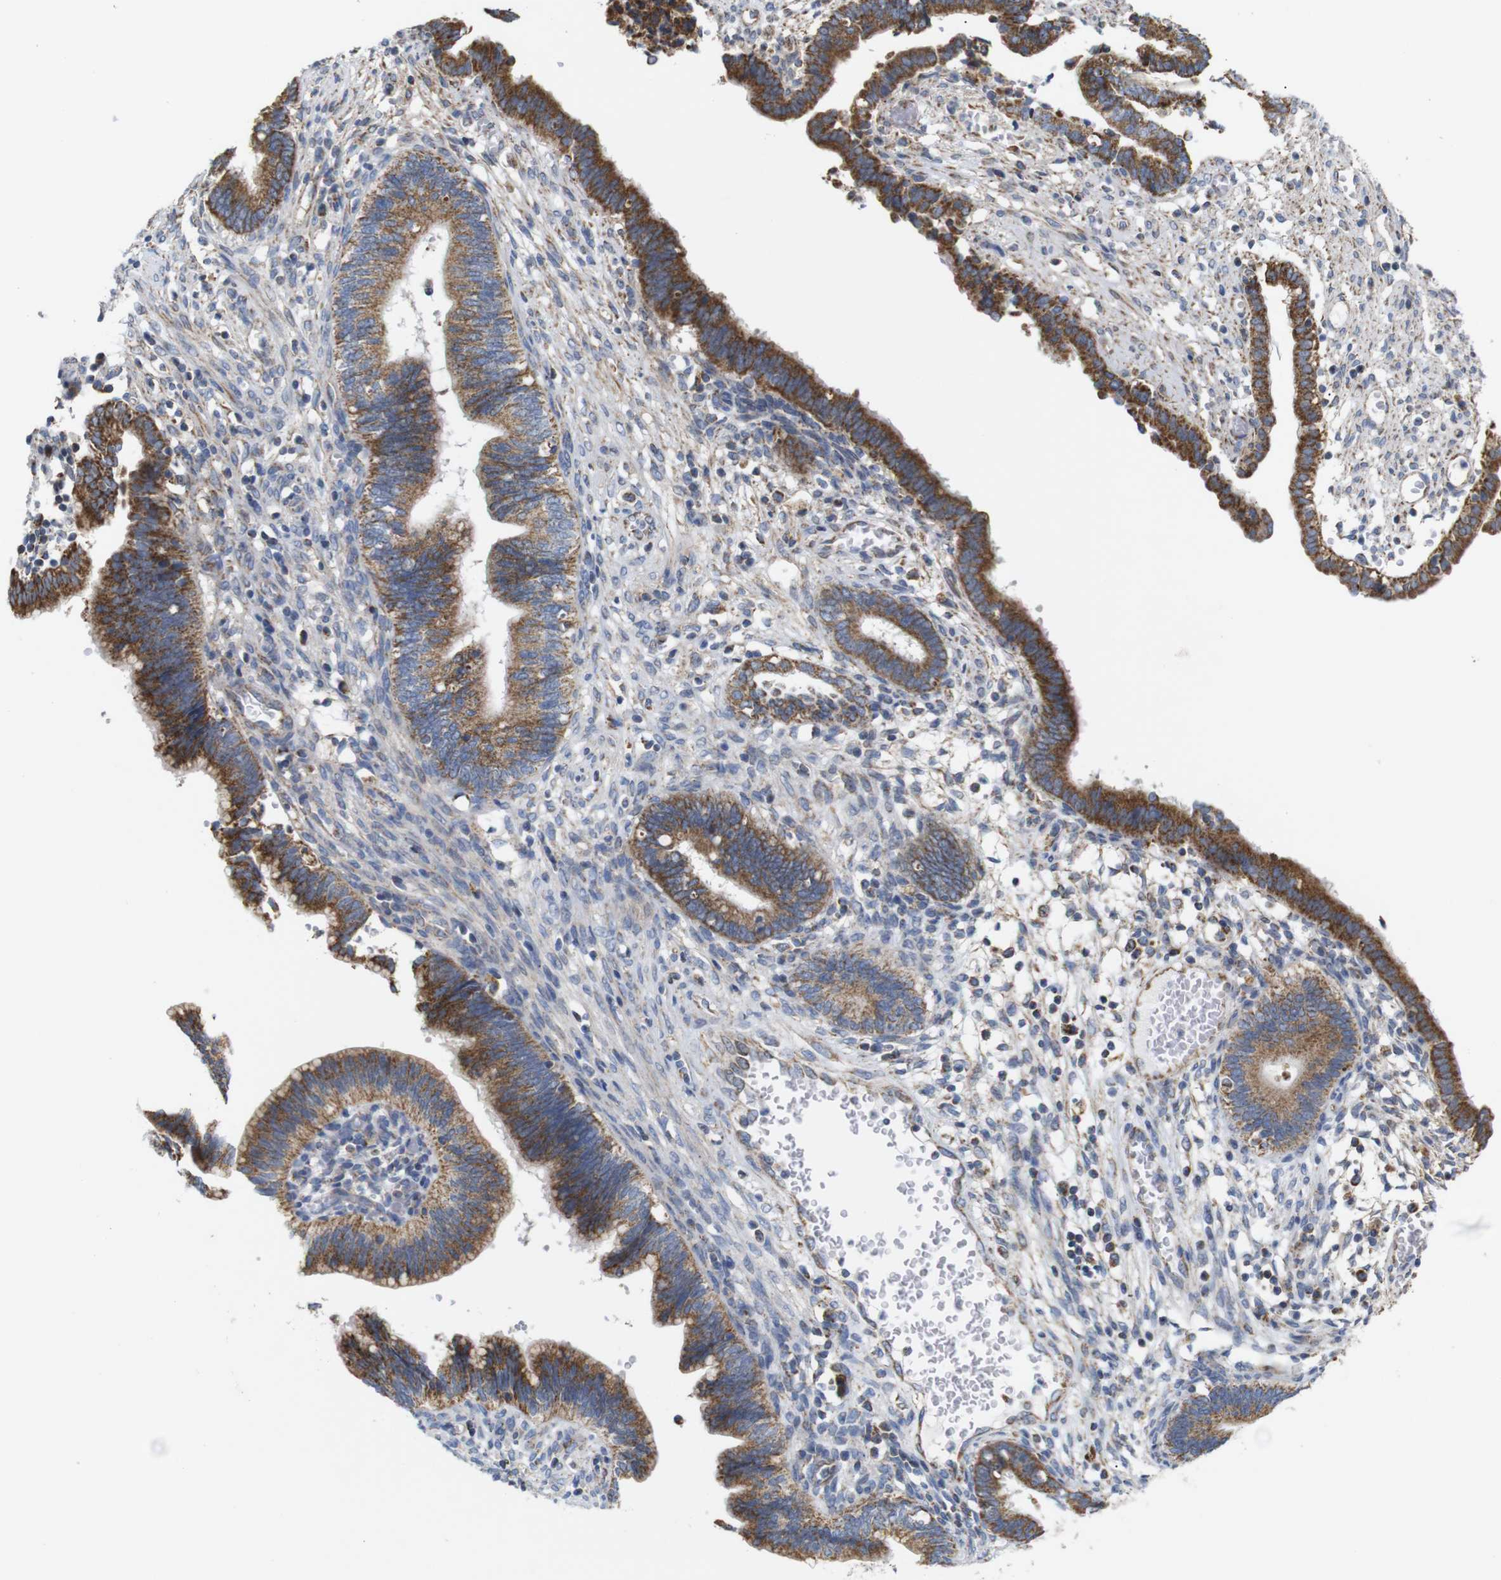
{"staining": {"intensity": "strong", "quantity": ">75%", "location": "cytoplasmic/membranous"}, "tissue": "cervical cancer", "cell_type": "Tumor cells", "image_type": "cancer", "snomed": [{"axis": "morphology", "description": "Adenocarcinoma, NOS"}, {"axis": "topography", "description": "Cervix"}], "caption": "The histopathology image exhibits a brown stain indicating the presence of a protein in the cytoplasmic/membranous of tumor cells in cervical adenocarcinoma. (DAB IHC with brightfield microscopy, high magnification).", "gene": "FAM171B", "patient": {"sex": "female", "age": 44}}